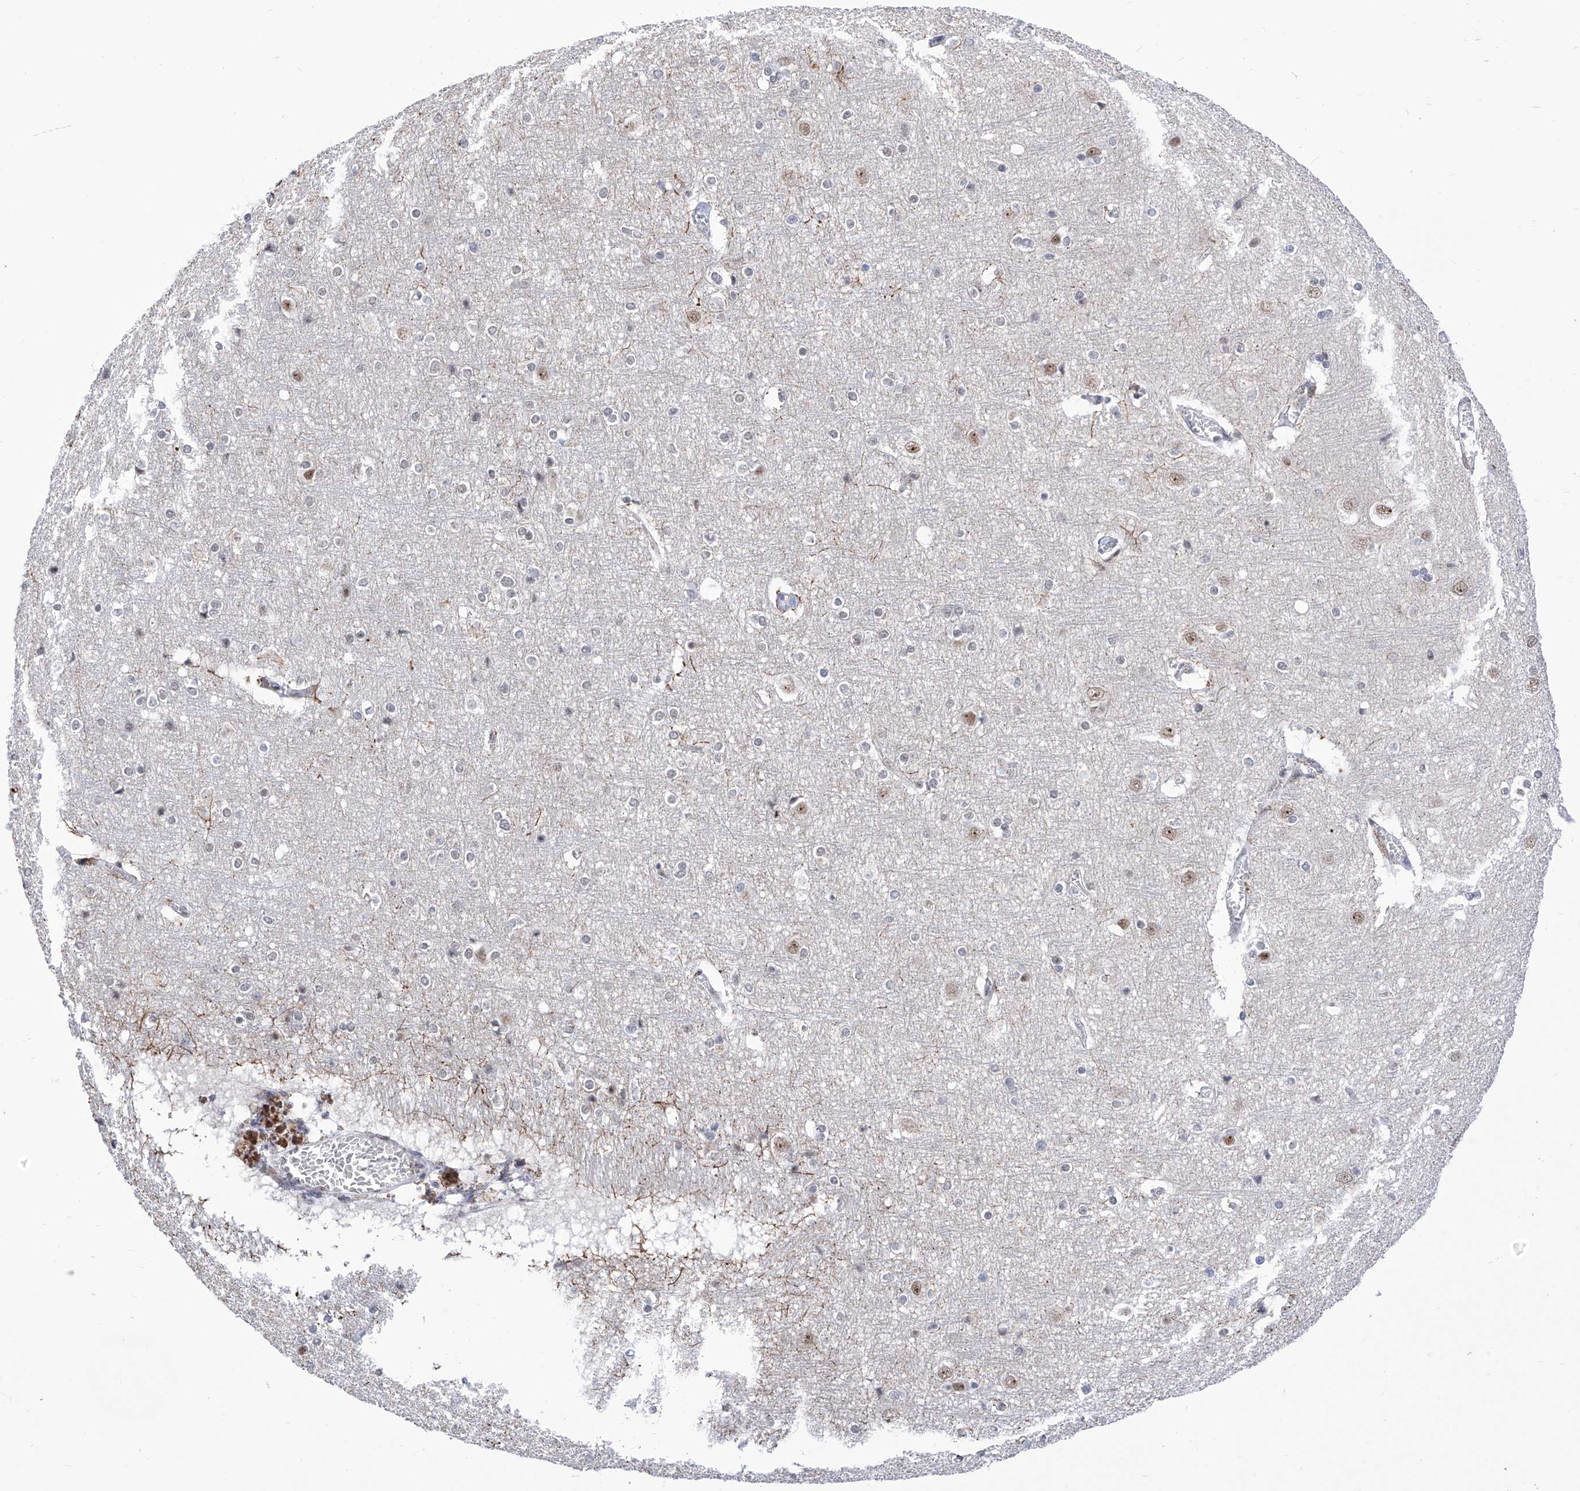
{"staining": {"intensity": "negative", "quantity": "none", "location": "none"}, "tissue": "cerebral cortex", "cell_type": "Endothelial cells", "image_type": "normal", "snomed": [{"axis": "morphology", "description": "Normal tissue, NOS"}, {"axis": "topography", "description": "Cerebral cortex"}], "caption": "Human cerebral cortex stained for a protein using IHC shows no positivity in endothelial cells.", "gene": "SART1", "patient": {"sex": "male", "age": 54}}